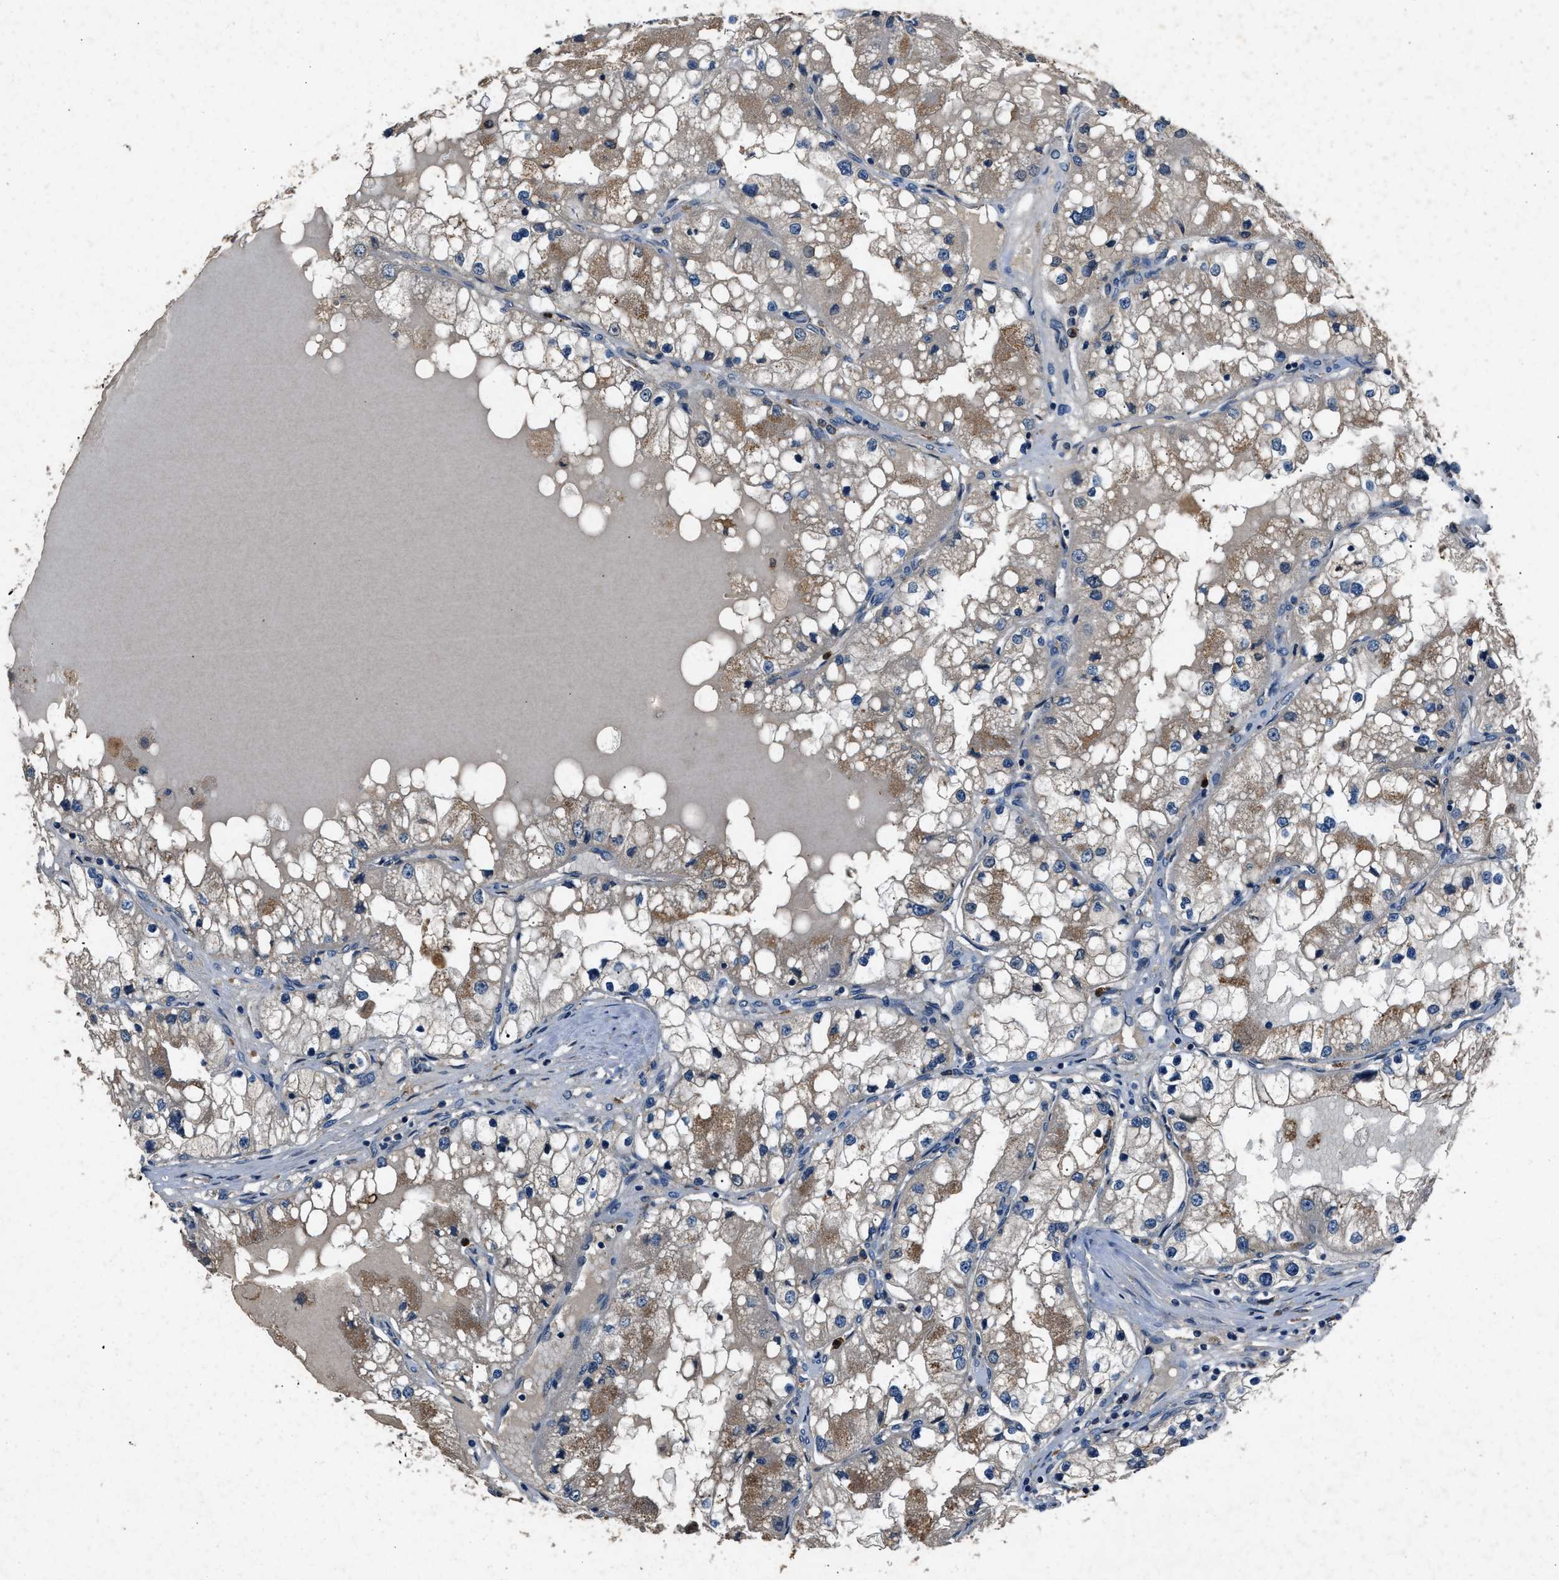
{"staining": {"intensity": "weak", "quantity": "25%-75%", "location": "cytoplasmic/membranous"}, "tissue": "renal cancer", "cell_type": "Tumor cells", "image_type": "cancer", "snomed": [{"axis": "morphology", "description": "Adenocarcinoma, NOS"}, {"axis": "topography", "description": "Kidney"}], "caption": "Renal cancer was stained to show a protein in brown. There is low levels of weak cytoplasmic/membranous staining in approximately 25%-75% of tumor cells.", "gene": "PPID", "patient": {"sex": "male", "age": 68}}